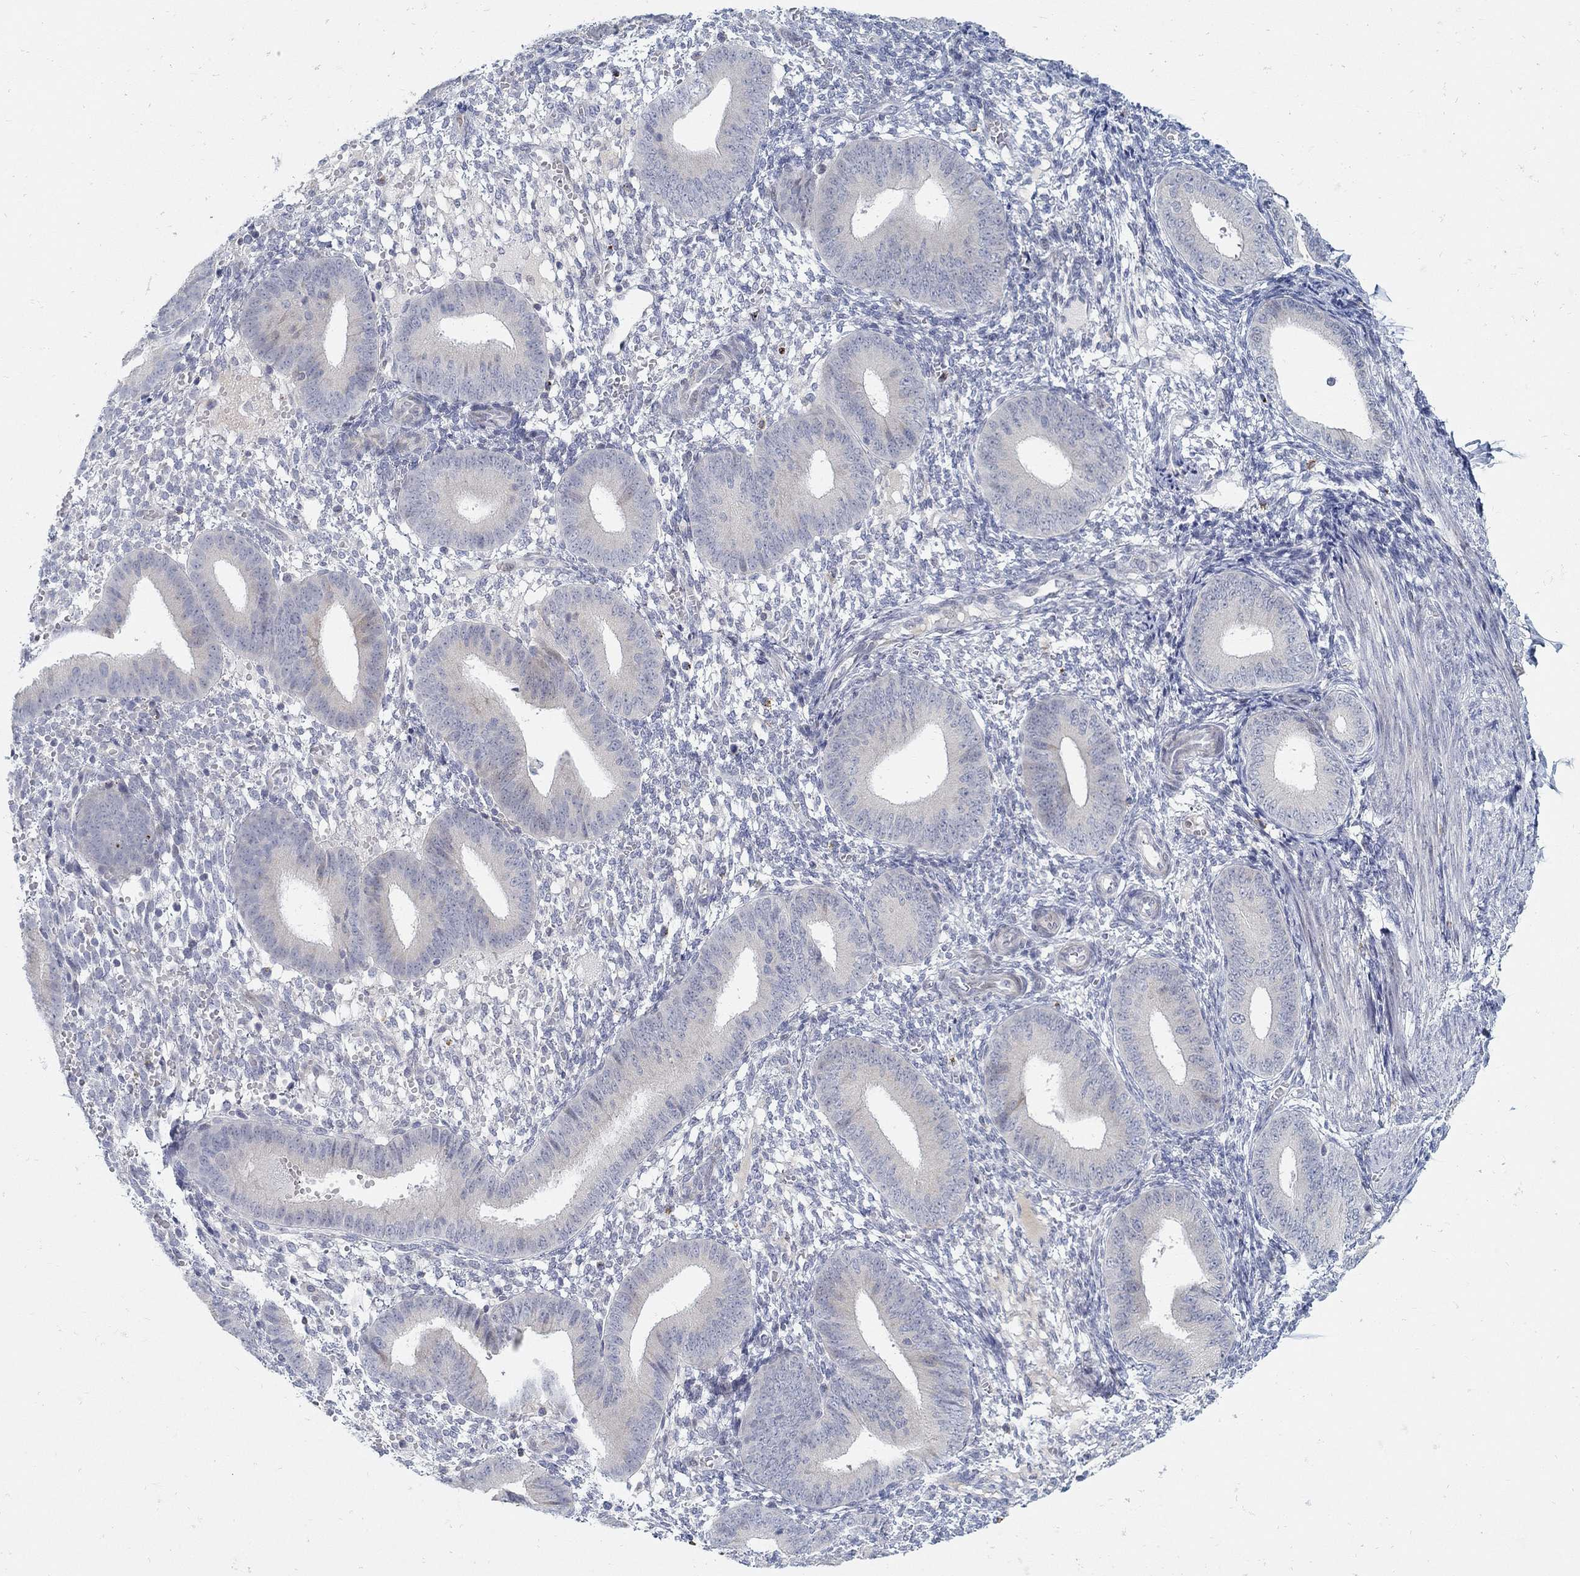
{"staining": {"intensity": "negative", "quantity": "none", "location": "none"}, "tissue": "endometrium", "cell_type": "Cells in endometrial stroma", "image_type": "normal", "snomed": [{"axis": "morphology", "description": "Normal tissue, NOS"}, {"axis": "topography", "description": "Endometrium"}], "caption": "Immunohistochemistry (IHC) micrograph of unremarkable endometrium stained for a protein (brown), which reveals no expression in cells in endometrial stroma.", "gene": "ANO7", "patient": {"sex": "female", "age": 39}}